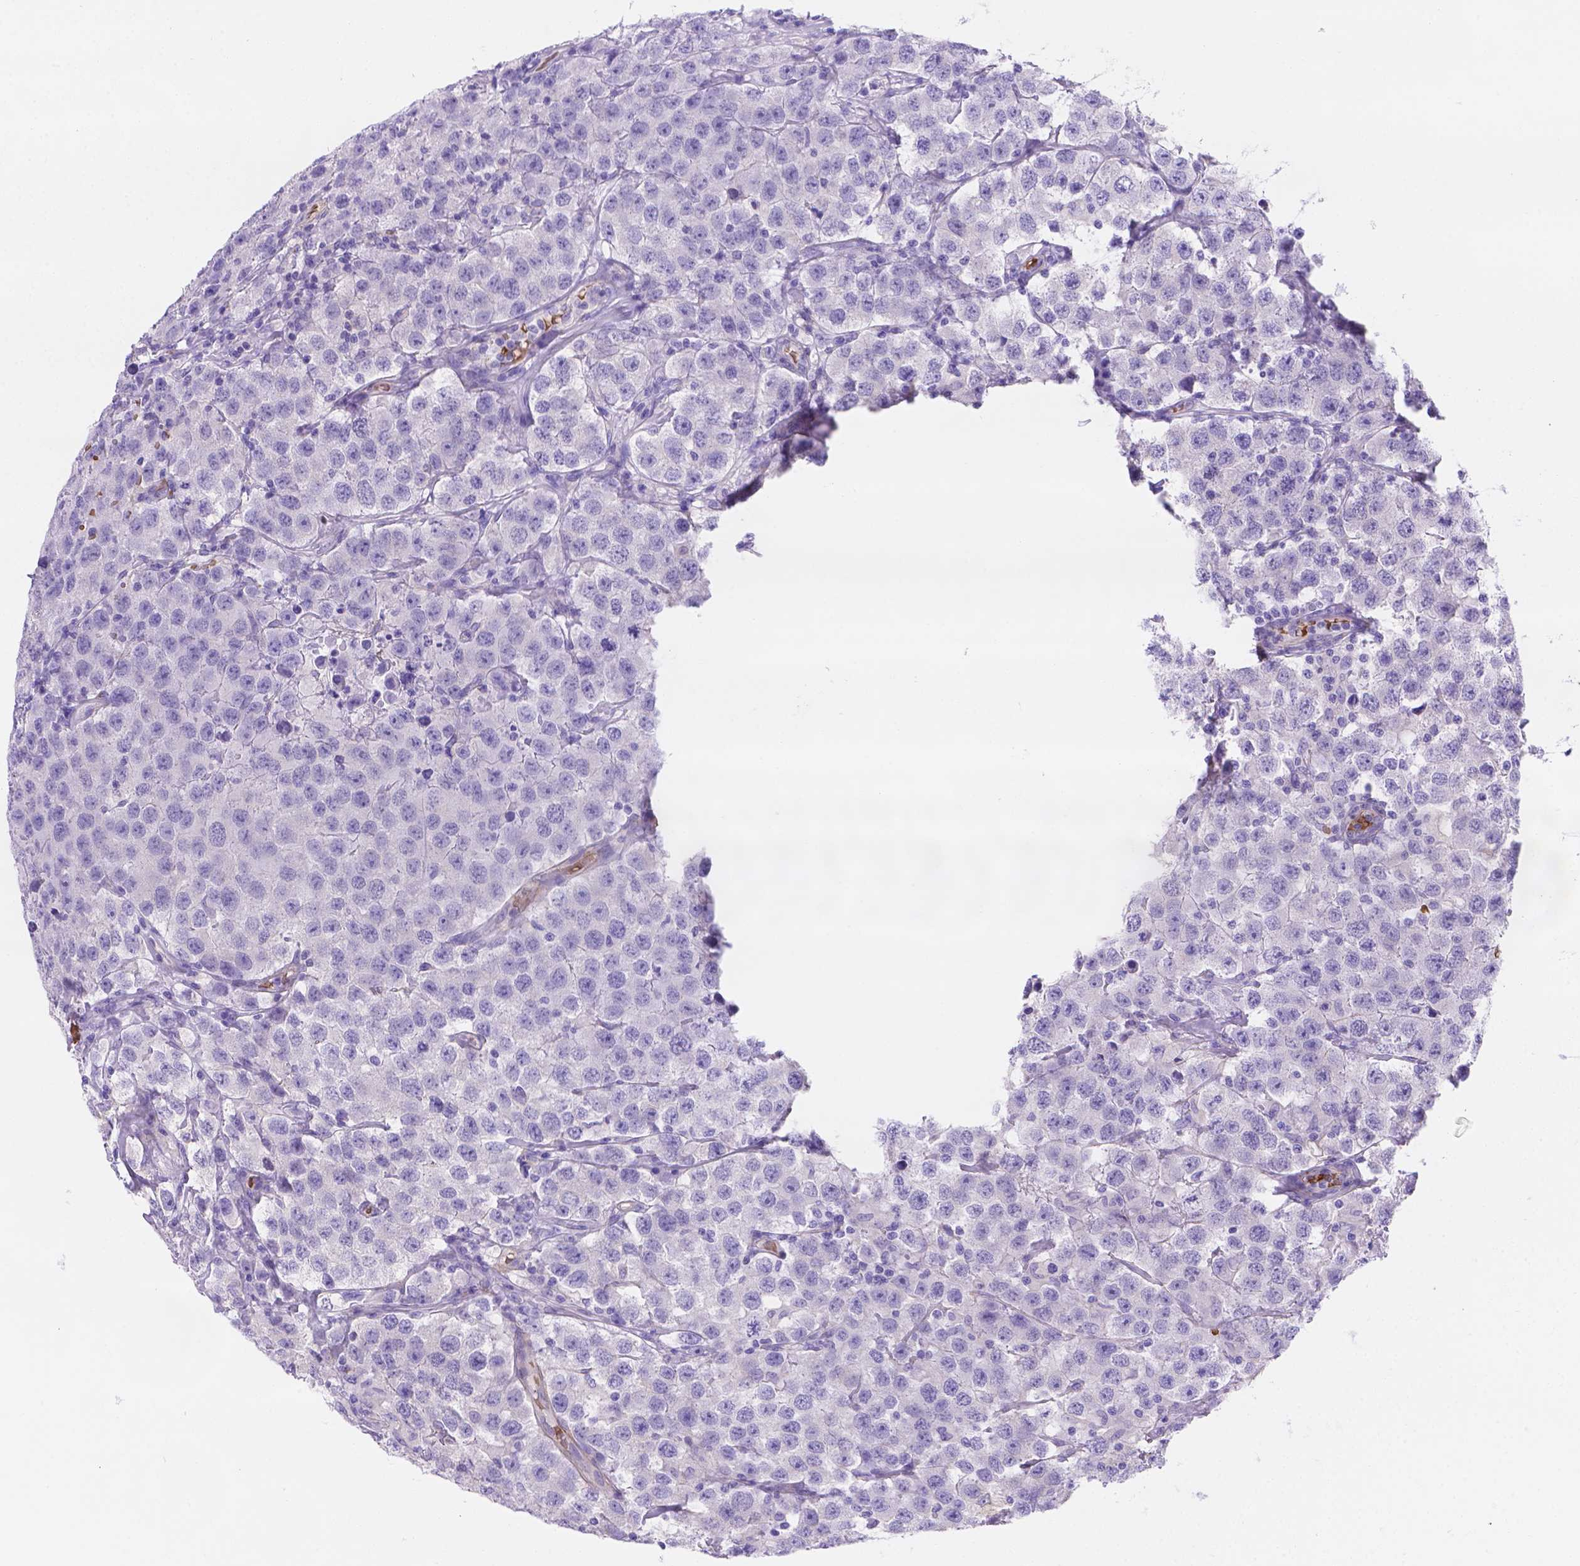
{"staining": {"intensity": "negative", "quantity": "none", "location": "none"}, "tissue": "testis cancer", "cell_type": "Tumor cells", "image_type": "cancer", "snomed": [{"axis": "morphology", "description": "Seminoma, NOS"}, {"axis": "topography", "description": "Testis"}], "caption": "Immunohistochemistry photomicrograph of neoplastic tissue: human testis cancer stained with DAB displays no significant protein positivity in tumor cells.", "gene": "SLC40A1", "patient": {"sex": "male", "age": 52}}